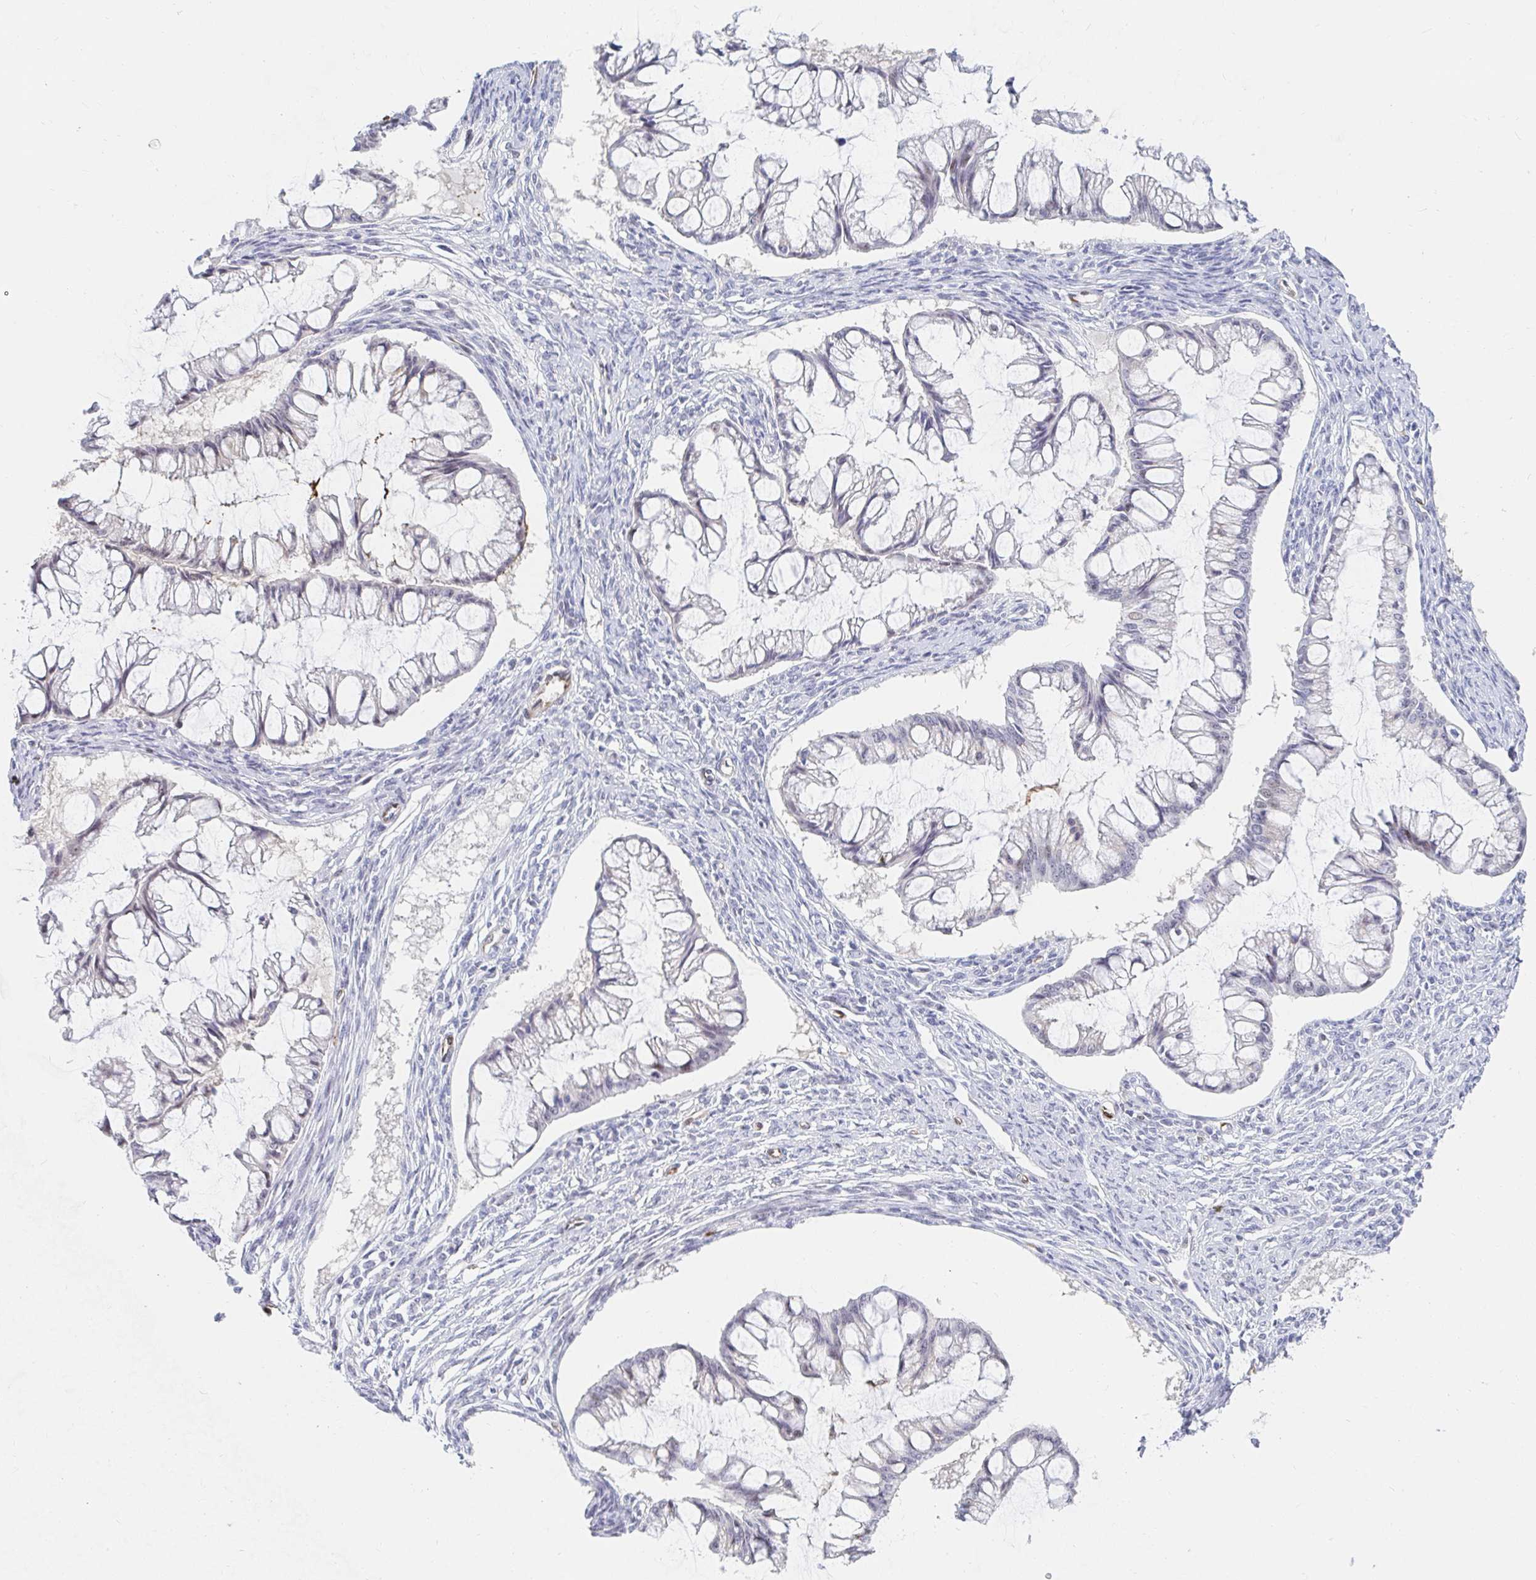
{"staining": {"intensity": "weak", "quantity": "<25%", "location": "nuclear"}, "tissue": "ovarian cancer", "cell_type": "Tumor cells", "image_type": "cancer", "snomed": [{"axis": "morphology", "description": "Cystadenocarcinoma, mucinous, NOS"}, {"axis": "topography", "description": "Ovary"}], "caption": "DAB (3,3'-diaminobenzidine) immunohistochemical staining of human mucinous cystadenocarcinoma (ovarian) exhibits no significant expression in tumor cells. (DAB (3,3'-diaminobenzidine) immunohistochemistry (IHC), high magnification).", "gene": "COL28A1", "patient": {"sex": "female", "age": 73}}